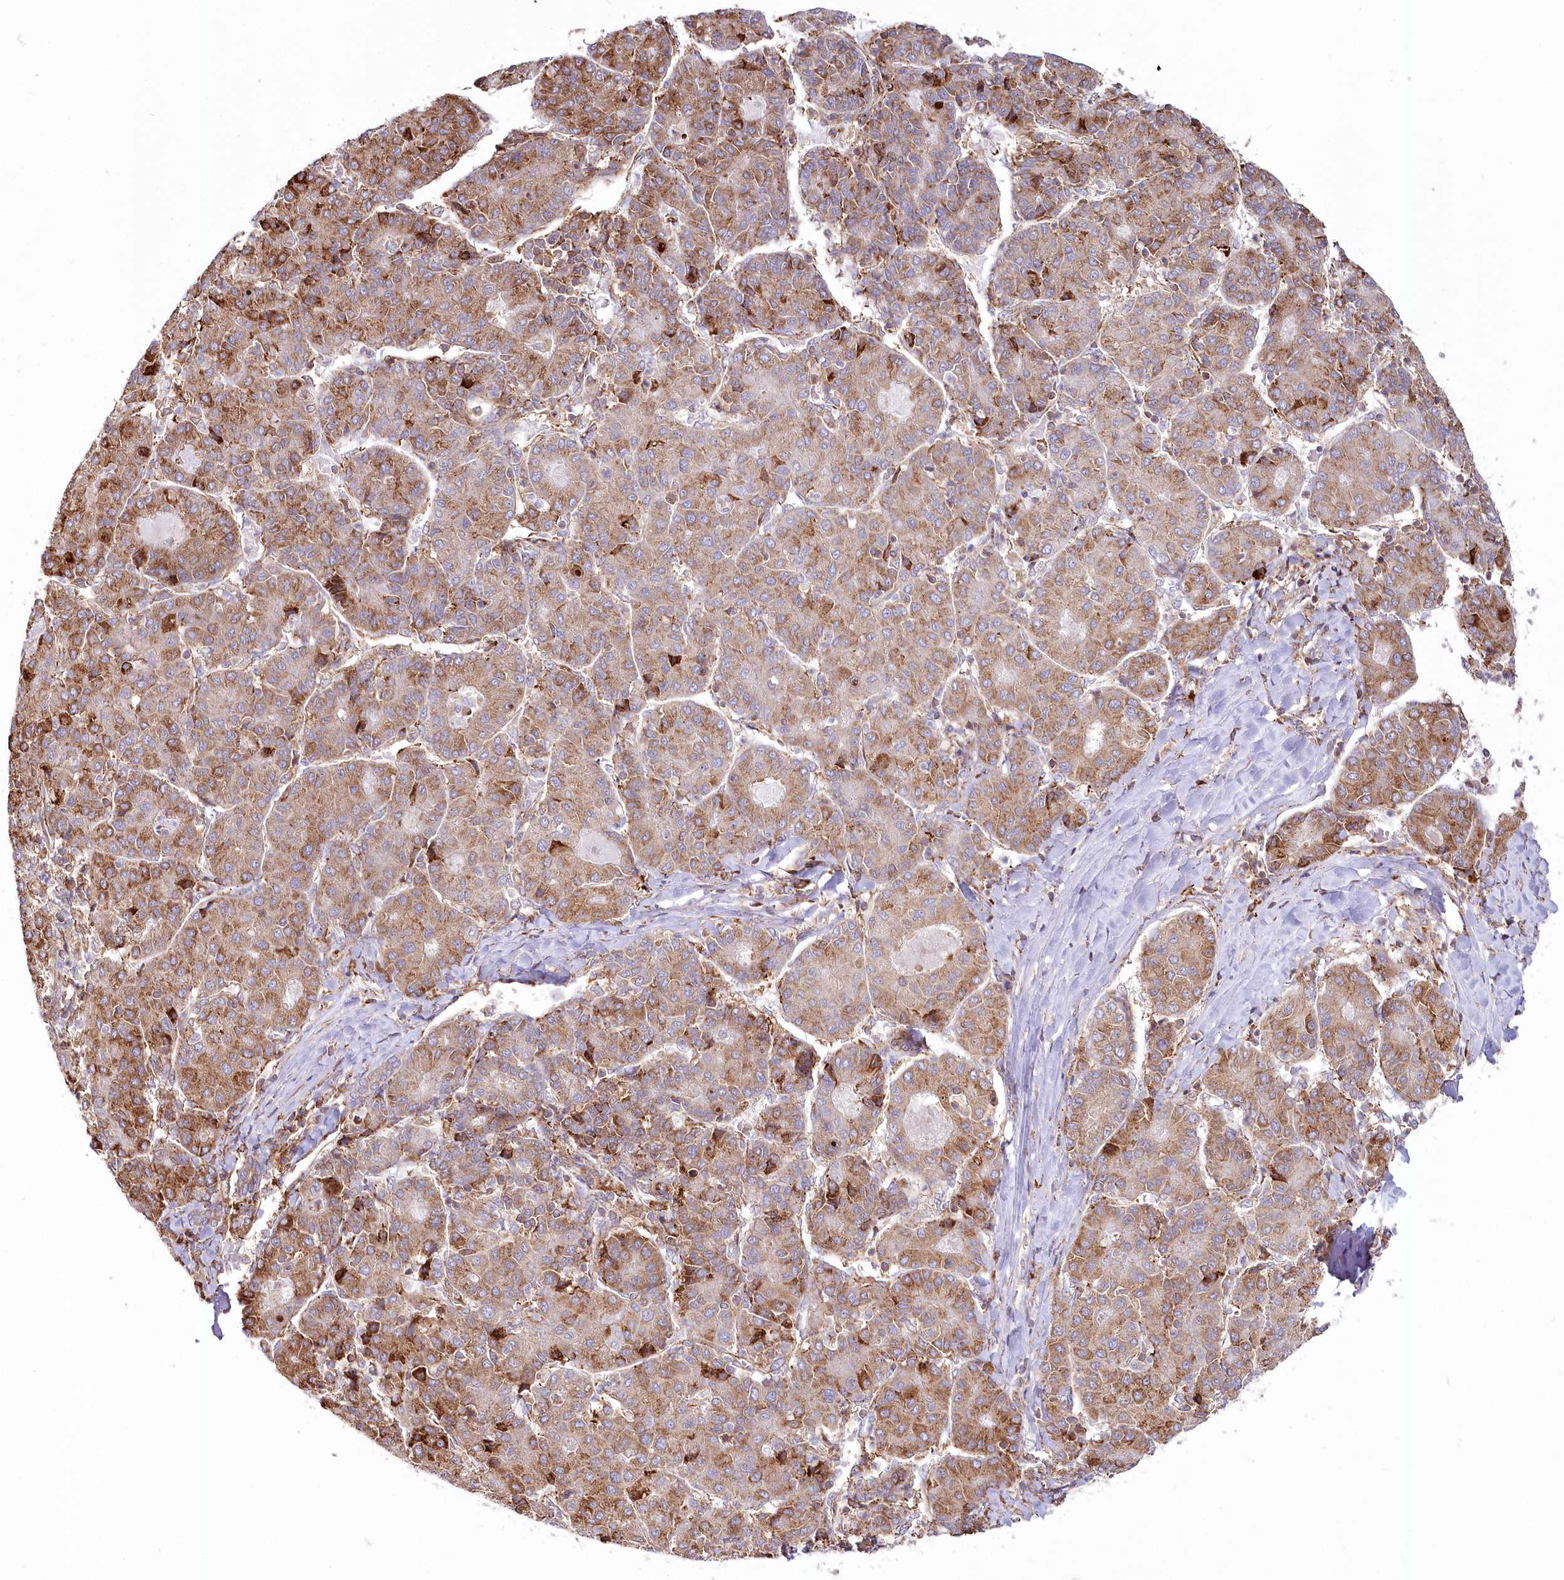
{"staining": {"intensity": "moderate", "quantity": ">75%", "location": "cytoplasmic/membranous"}, "tissue": "liver cancer", "cell_type": "Tumor cells", "image_type": "cancer", "snomed": [{"axis": "morphology", "description": "Carcinoma, Hepatocellular, NOS"}, {"axis": "topography", "description": "Liver"}], "caption": "Brown immunohistochemical staining in liver cancer displays moderate cytoplasmic/membranous expression in approximately >75% of tumor cells.", "gene": "POGLUT1", "patient": {"sex": "male", "age": 65}}